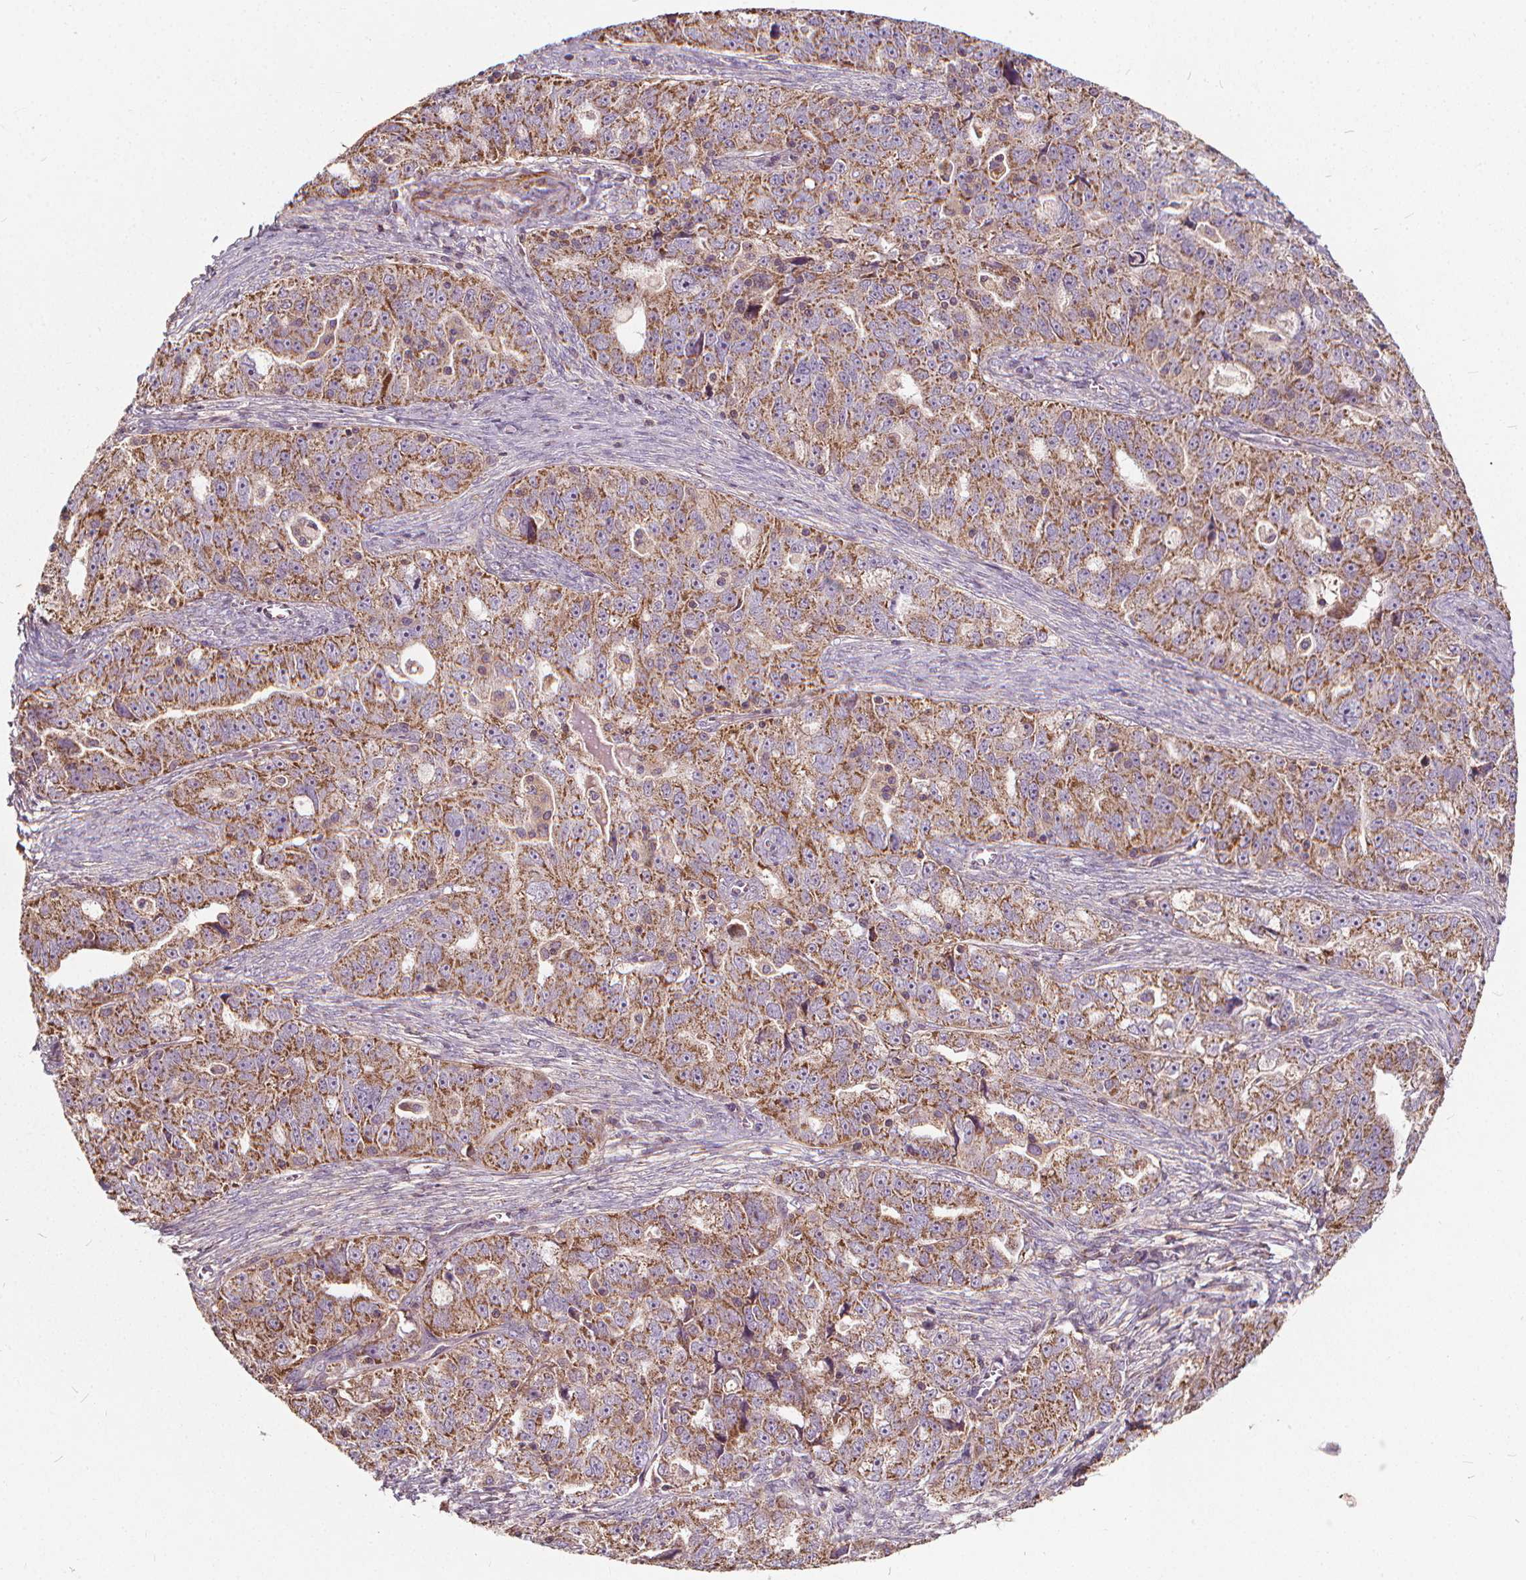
{"staining": {"intensity": "moderate", "quantity": ">75%", "location": "cytoplasmic/membranous"}, "tissue": "ovarian cancer", "cell_type": "Tumor cells", "image_type": "cancer", "snomed": [{"axis": "morphology", "description": "Cystadenocarcinoma, serous, NOS"}, {"axis": "topography", "description": "Ovary"}], "caption": "Immunohistochemistry (DAB) staining of ovarian cancer shows moderate cytoplasmic/membranous protein positivity in about >75% of tumor cells. The protein is shown in brown color, while the nuclei are stained blue.", "gene": "ORAI2", "patient": {"sex": "female", "age": 51}}